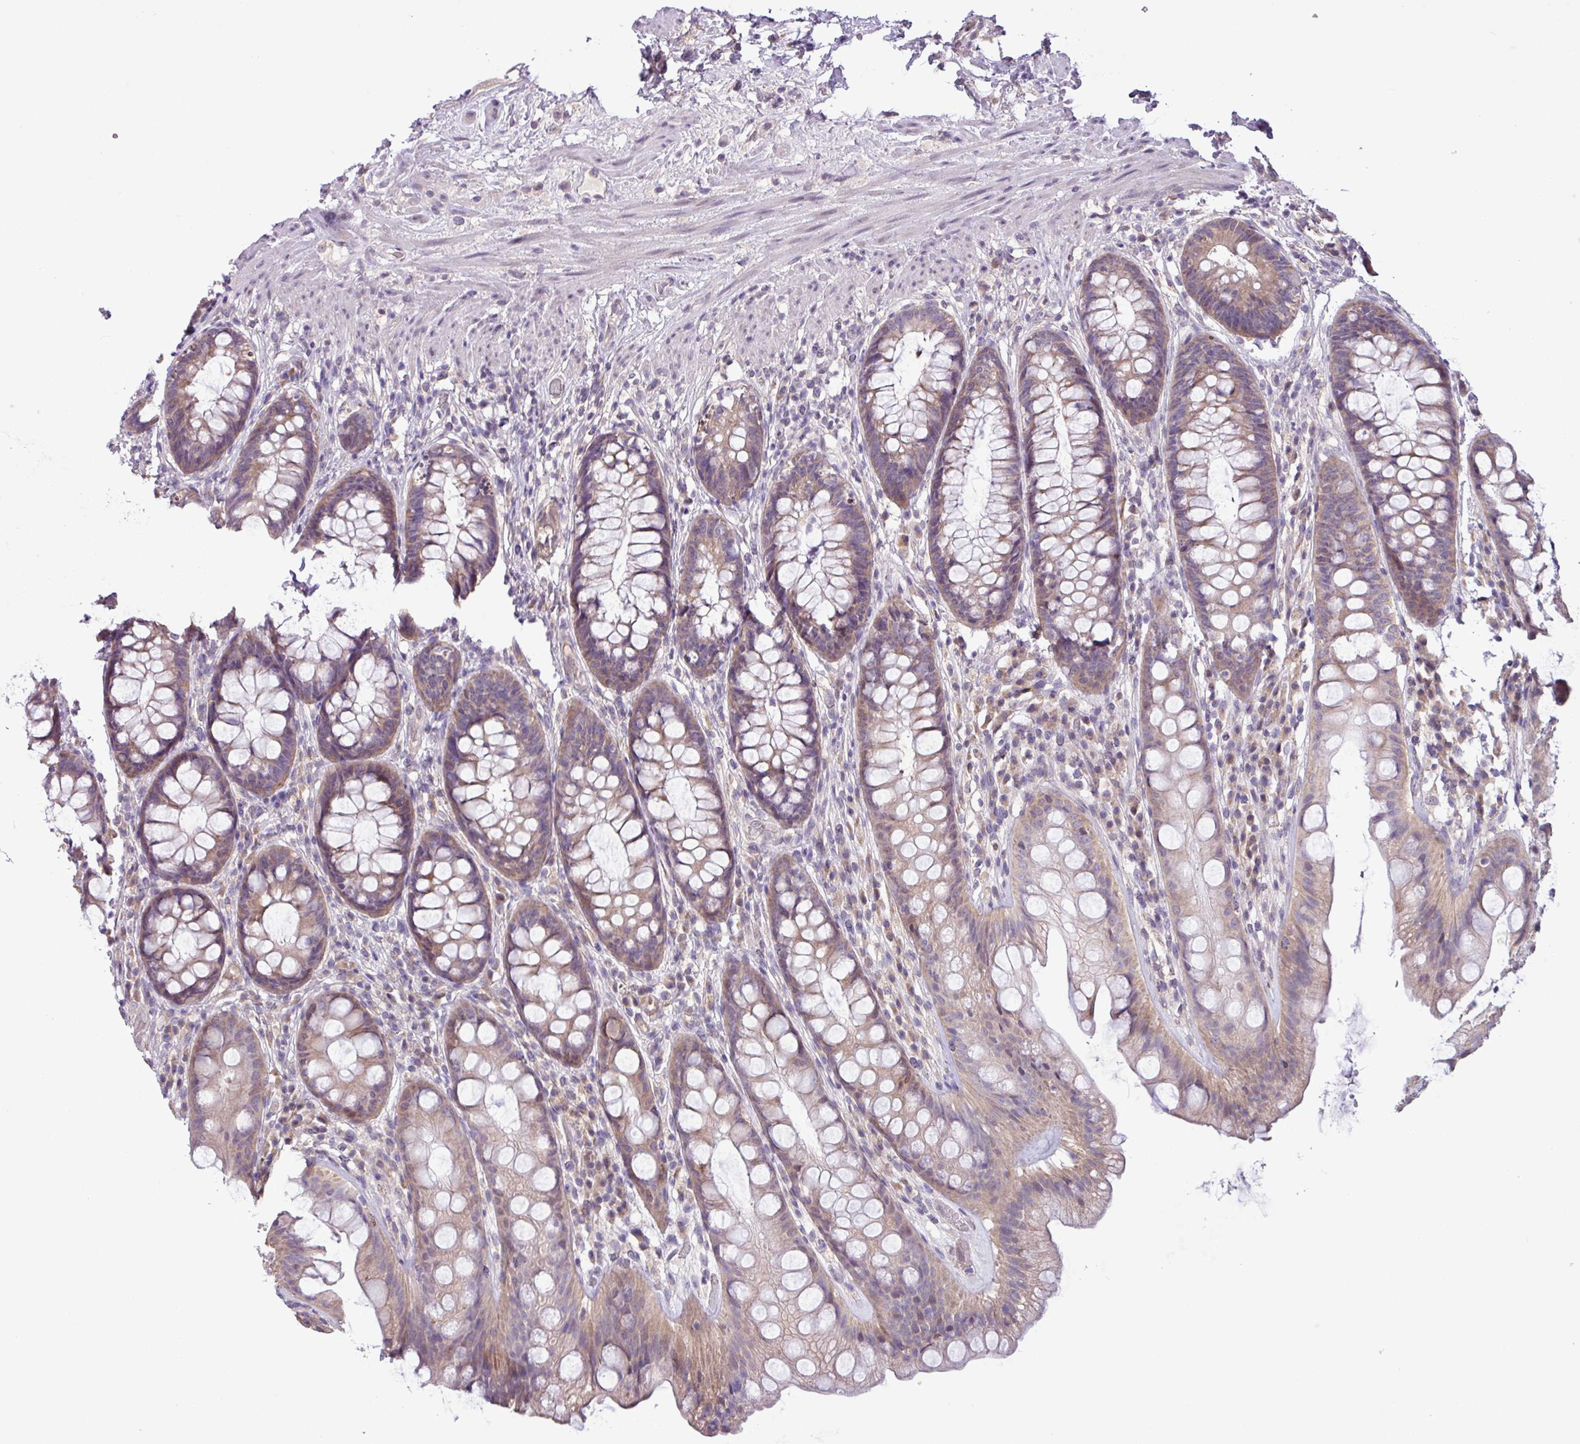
{"staining": {"intensity": "moderate", "quantity": ">75%", "location": "cytoplasmic/membranous"}, "tissue": "rectum", "cell_type": "Glandular cells", "image_type": "normal", "snomed": [{"axis": "morphology", "description": "Normal tissue, NOS"}, {"axis": "topography", "description": "Rectum"}], "caption": "About >75% of glandular cells in unremarkable rectum reveal moderate cytoplasmic/membranous protein expression as visualized by brown immunohistochemical staining.", "gene": "C20orf27", "patient": {"sex": "male", "age": 74}}